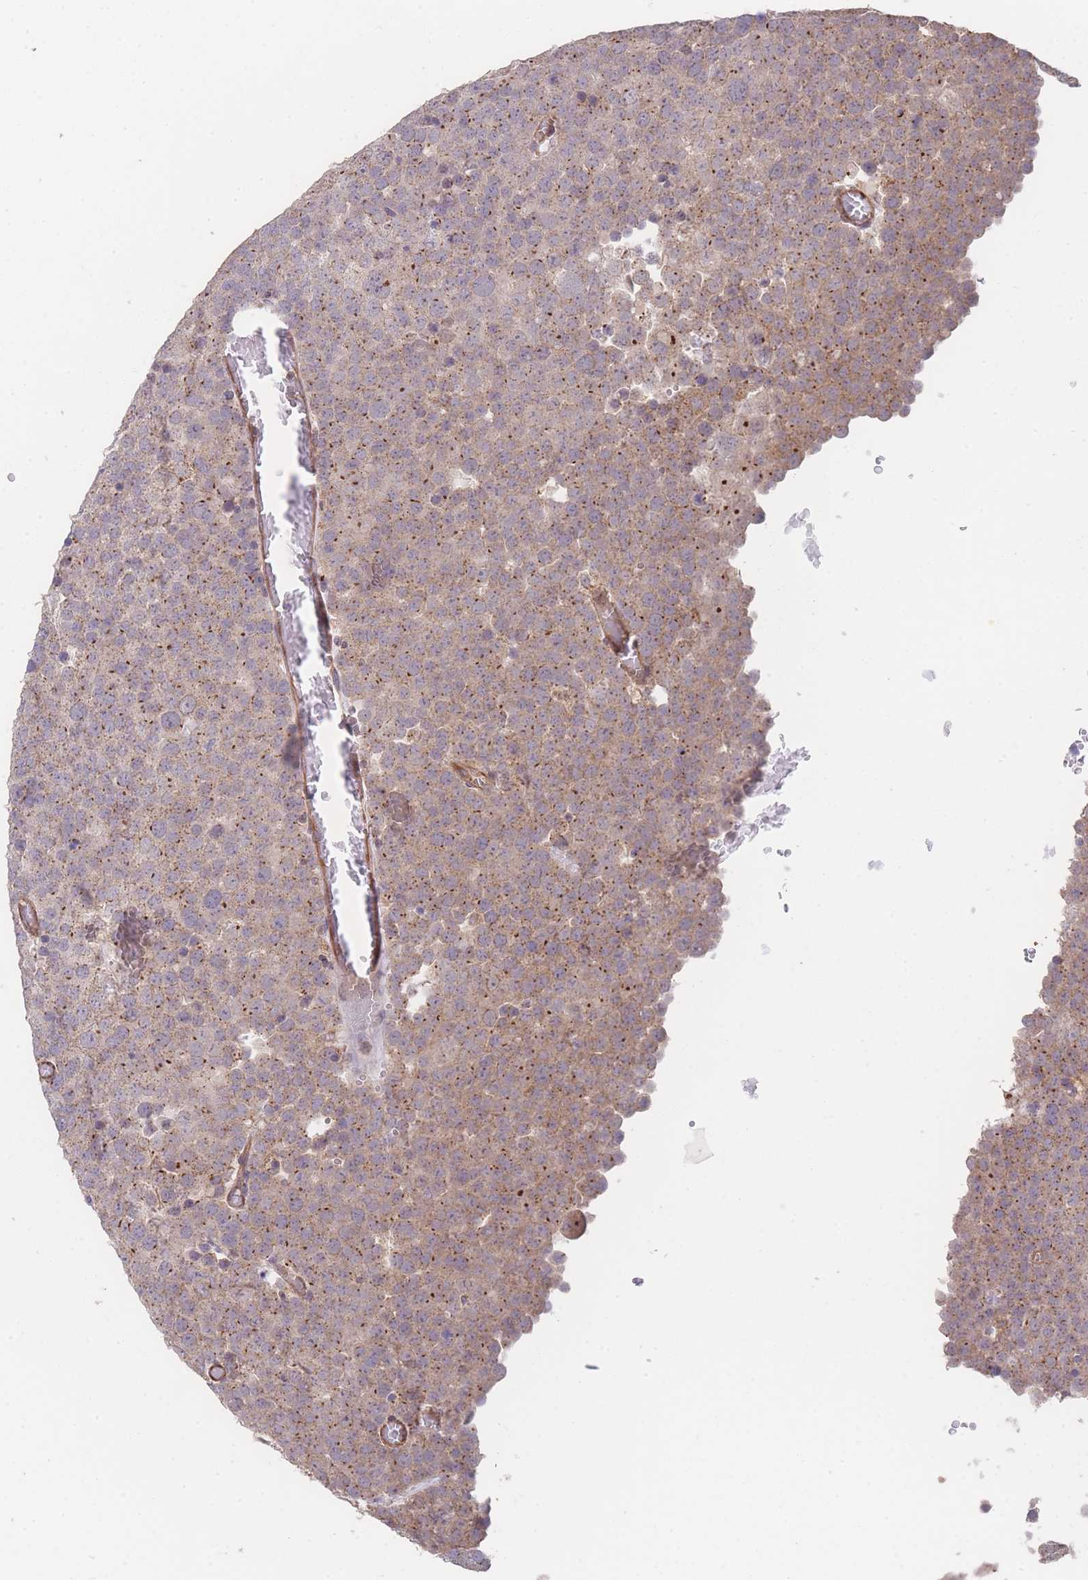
{"staining": {"intensity": "moderate", "quantity": "25%-75%", "location": "cytoplasmic/membranous"}, "tissue": "testis cancer", "cell_type": "Tumor cells", "image_type": "cancer", "snomed": [{"axis": "morphology", "description": "Normal tissue, NOS"}, {"axis": "morphology", "description": "Seminoma, NOS"}, {"axis": "topography", "description": "Testis"}], "caption": "Human testis seminoma stained with a brown dye exhibits moderate cytoplasmic/membranous positive positivity in about 25%-75% of tumor cells.", "gene": "PXMP4", "patient": {"sex": "male", "age": 71}}